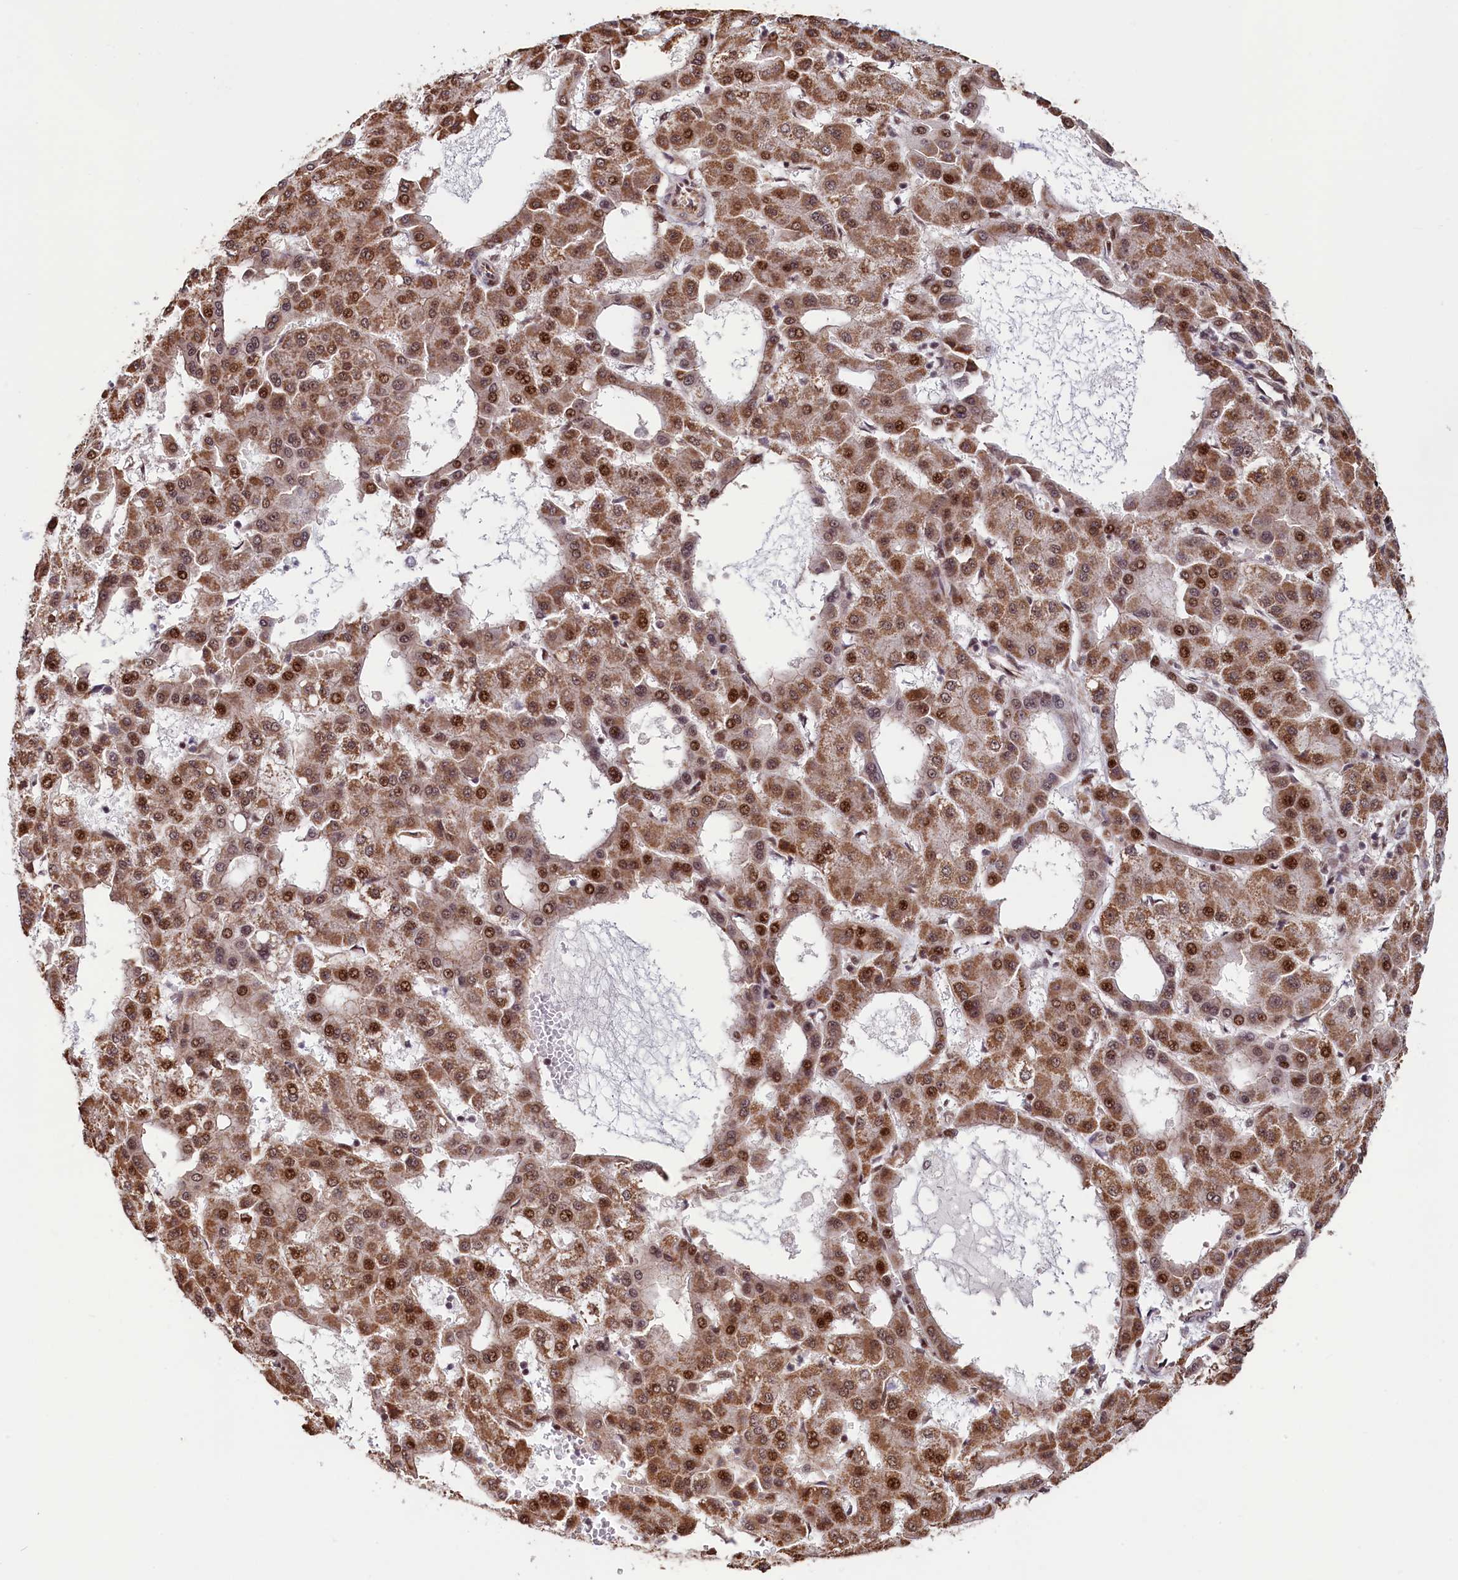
{"staining": {"intensity": "moderate", "quantity": ">75%", "location": "cytoplasmic/membranous,nuclear"}, "tissue": "liver cancer", "cell_type": "Tumor cells", "image_type": "cancer", "snomed": [{"axis": "morphology", "description": "Carcinoma, Hepatocellular, NOS"}, {"axis": "topography", "description": "Liver"}], "caption": "Approximately >75% of tumor cells in human hepatocellular carcinoma (liver) demonstrate moderate cytoplasmic/membranous and nuclear protein staining as visualized by brown immunohistochemical staining.", "gene": "LEO1", "patient": {"sex": "male", "age": 47}}